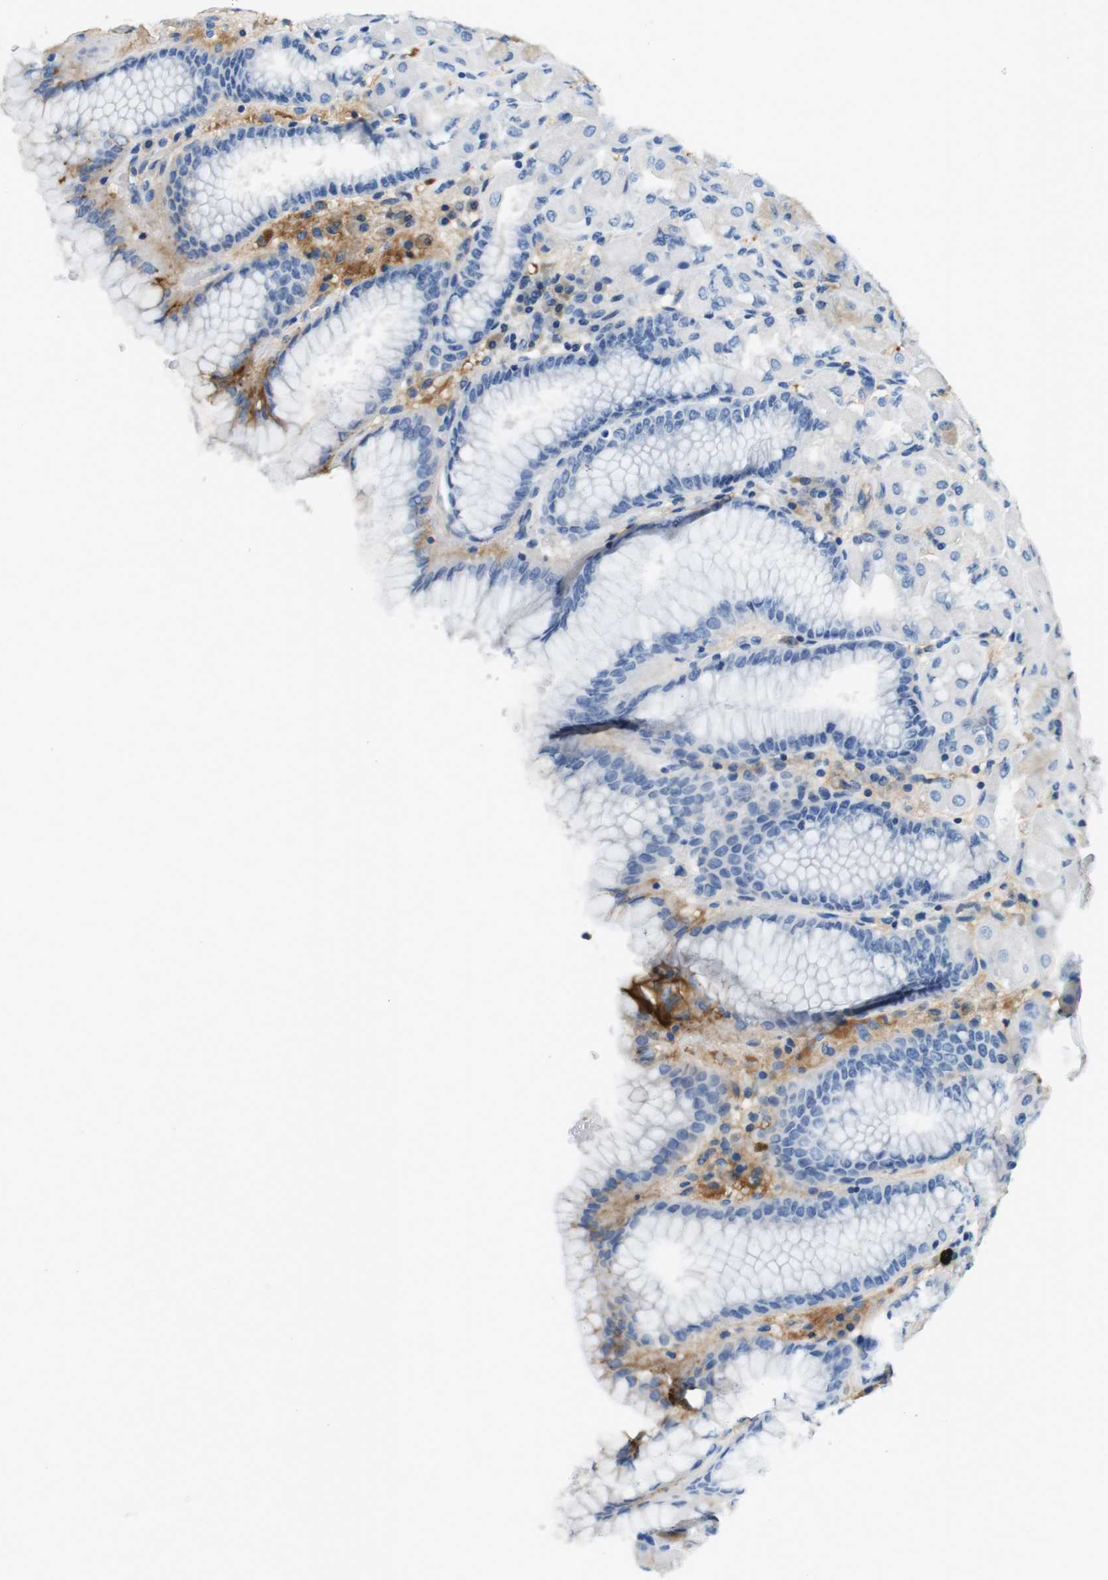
{"staining": {"intensity": "weak", "quantity": "25%-75%", "location": "cytoplasmic/membranous"}, "tissue": "stomach", "cell_type": "Glandular cells", "image_type": "normal", "snomed": [{"axis": "morphology", "description": "Normal tissue, NOS"}, {"axis": "topography", "description": "Stomach, upper"}], "caption": "Brown immunohistochemical staining in normal stomach reveals weak cytoplasmic/membranous staining in about 25%-75% of glandular cells.", "gene": "IGHD", "patient": {"sex": "female", "age": 56}}